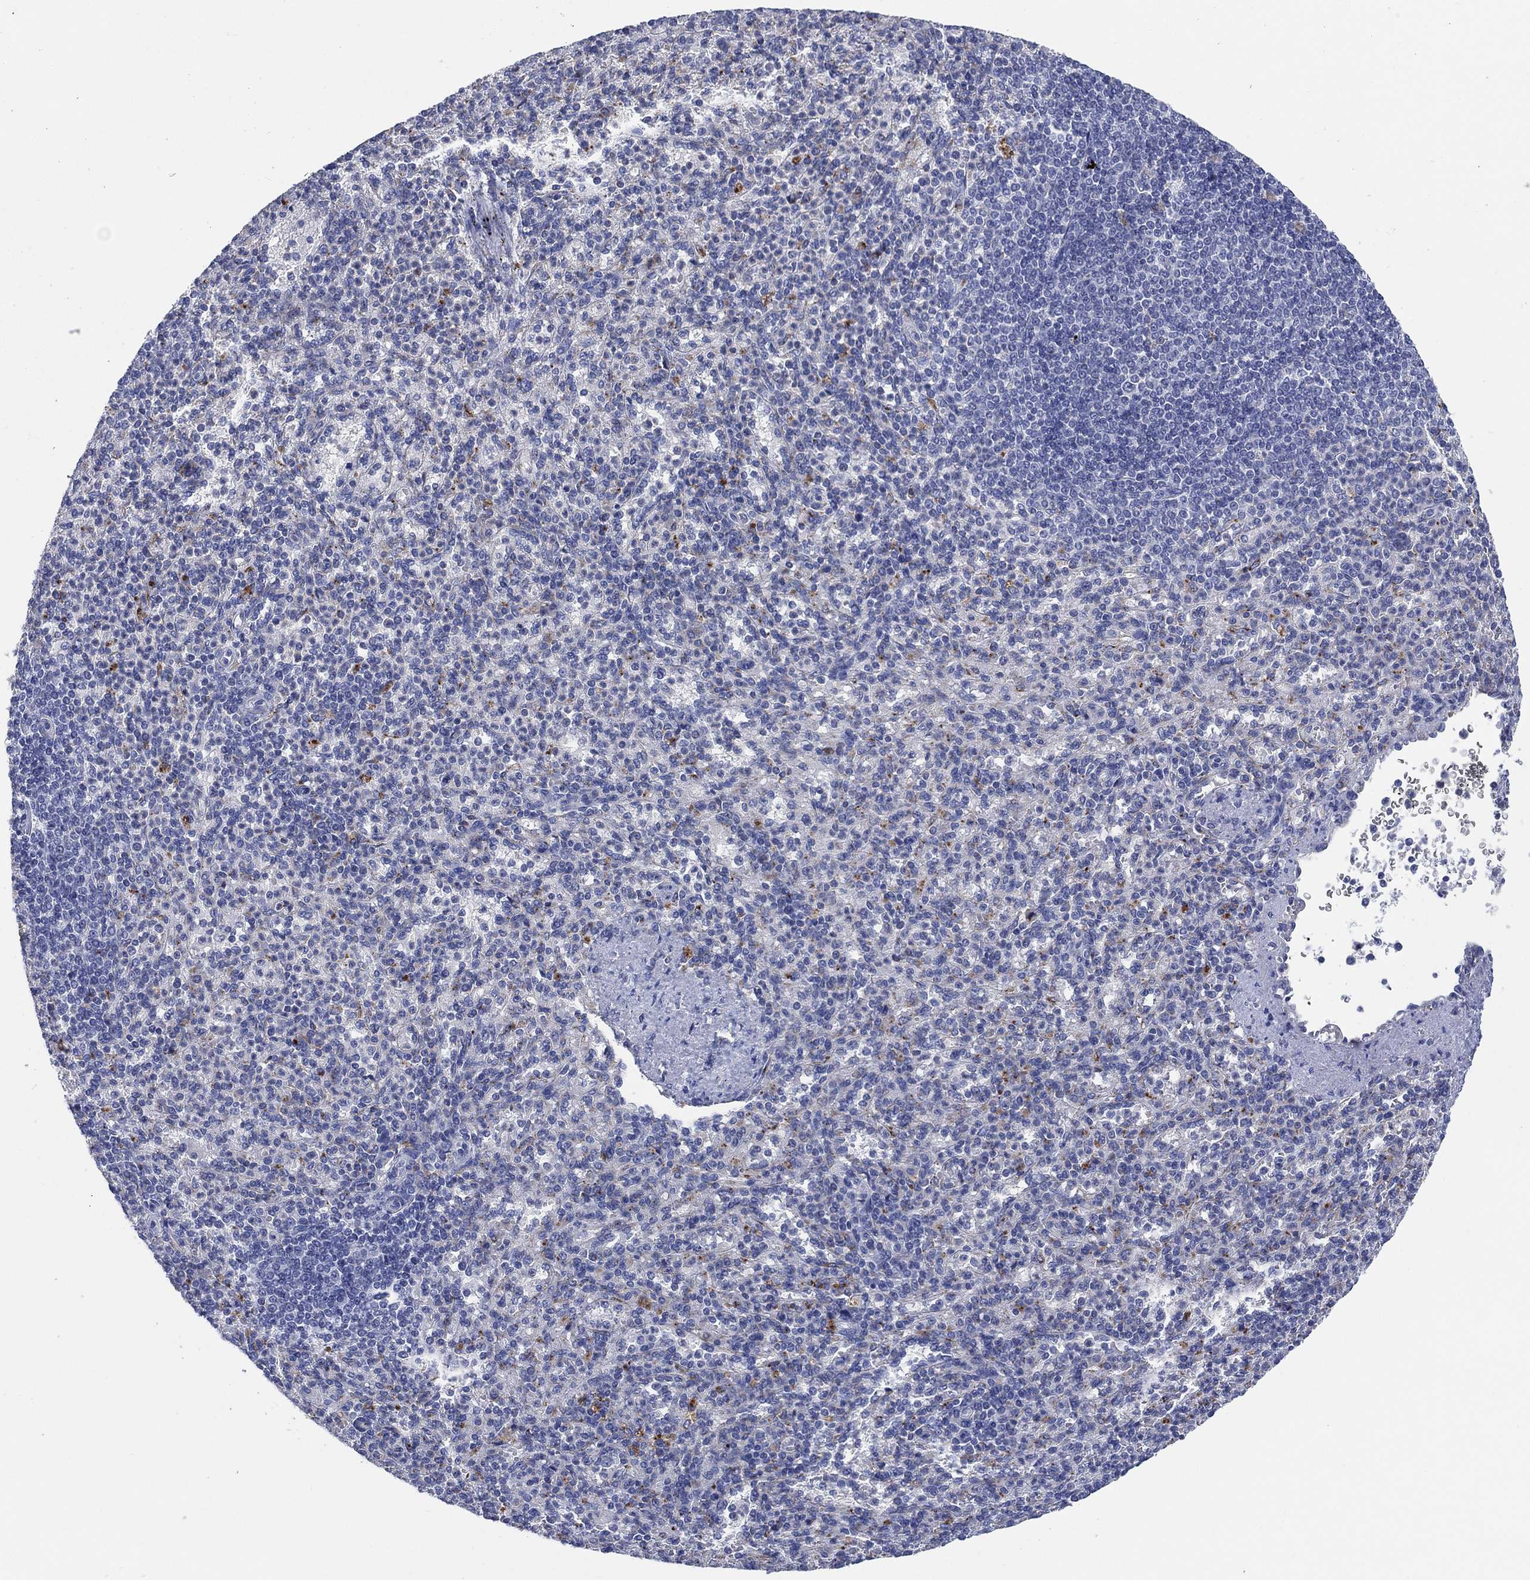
{"staining": {"intensity": "negative", "quantity": "none", "location": "none"}, "tissue": "spleen", "cell_type": "Cells in red pulp", "image_type": "normal", "snomed": [{"axis": "morphology", "description": "Normal tissue, NOS"}, {"axis": "topography", "description": "Spleen"}], "caption": "The micrograph exhibits no significant staining in cells in red pulp of spleen. The staining is performed using DAB (3,3'-diaminobenzidine) brown chromogen with nuclei counter-stained in using hematoxylin.", "gene": "GALNS", "patient": {"sex": "female", "age": 74}}